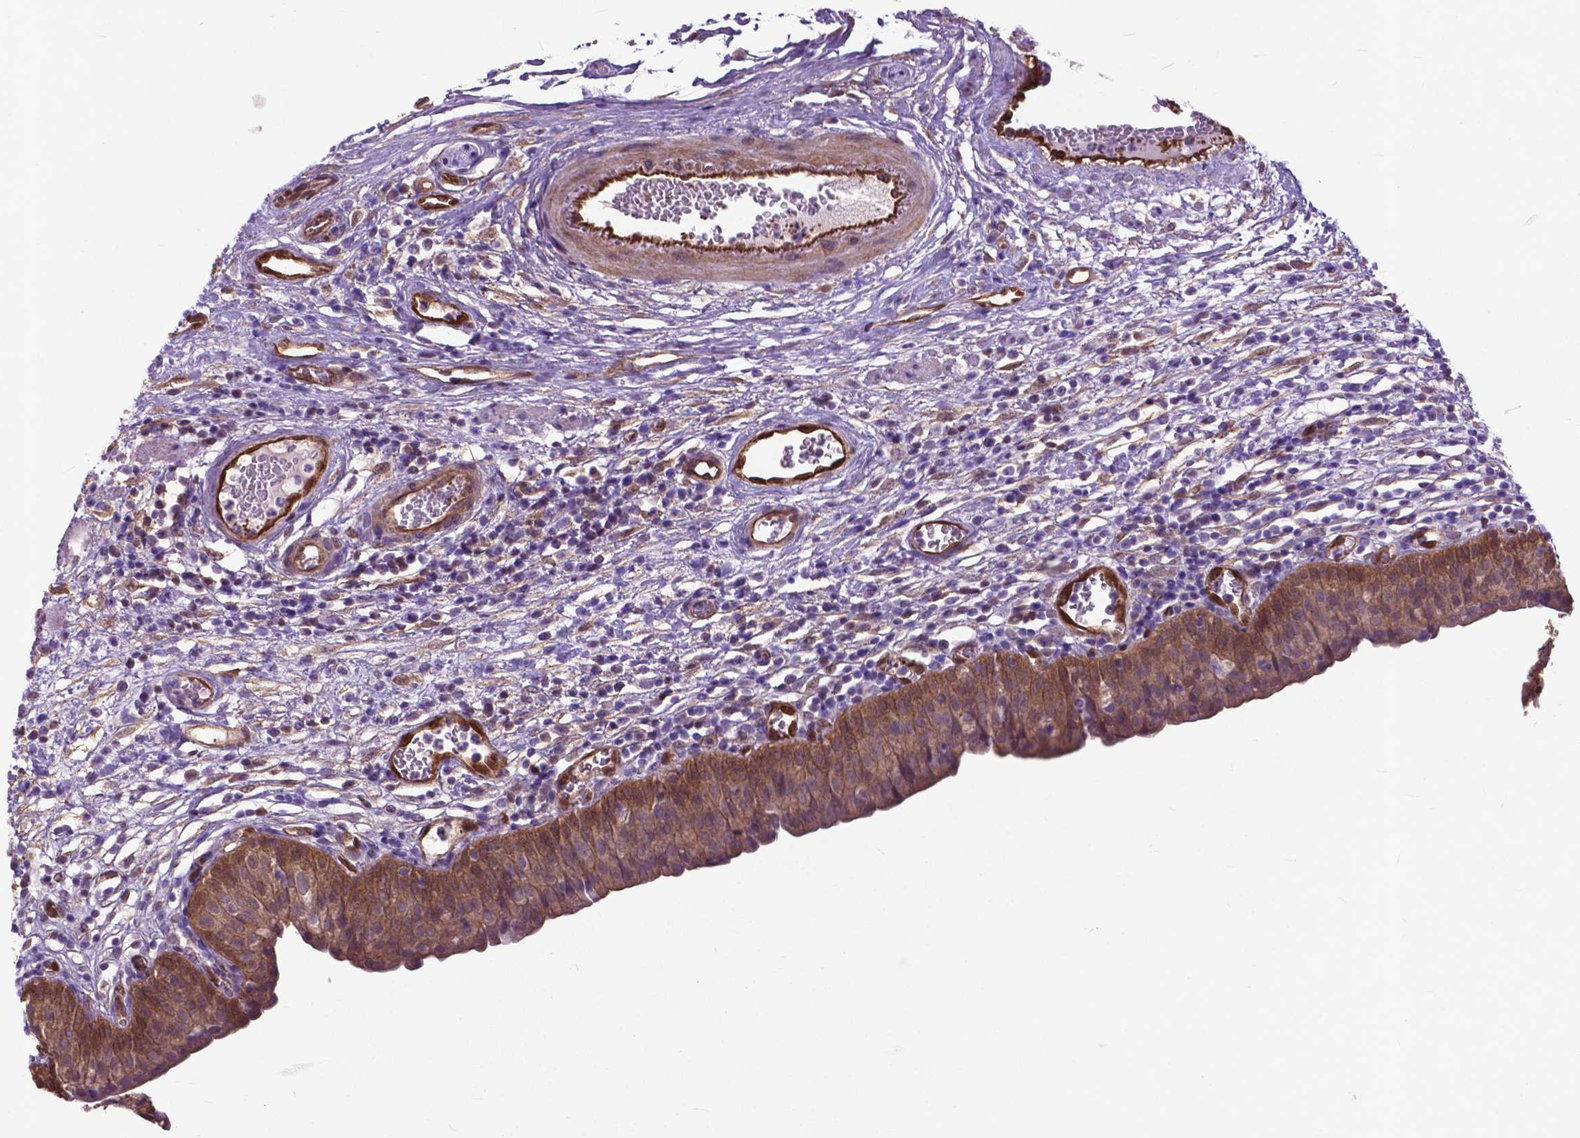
{"staining": {"intensity": "moderate", "quantity": ">75%", "location": "cytoplasmic/membranous"}, "tissue": "urinary bladder", "cell_type": "Urothelial cells", "image_type": "normal", "snomed": [{"axis": "morphology", "description": "Normal tissue, NOS"}, {"axis": "morphology", "description": "Inflammation, NOS"}, {"axis": "topography", "description": "Urinary bladder"}], "caption": "Immunohistochemical staining of benign urinary bladder displays medium levels of moderate cytoplasmic/membranous staining in about >75% of urothelial cells. (Stains: DAB in brown, nuclei in blue, Microscopy: brightfield microscopy at high magnification).", "gene": "PDLIM1", "patient": {"sex": "male", "age": 57}}